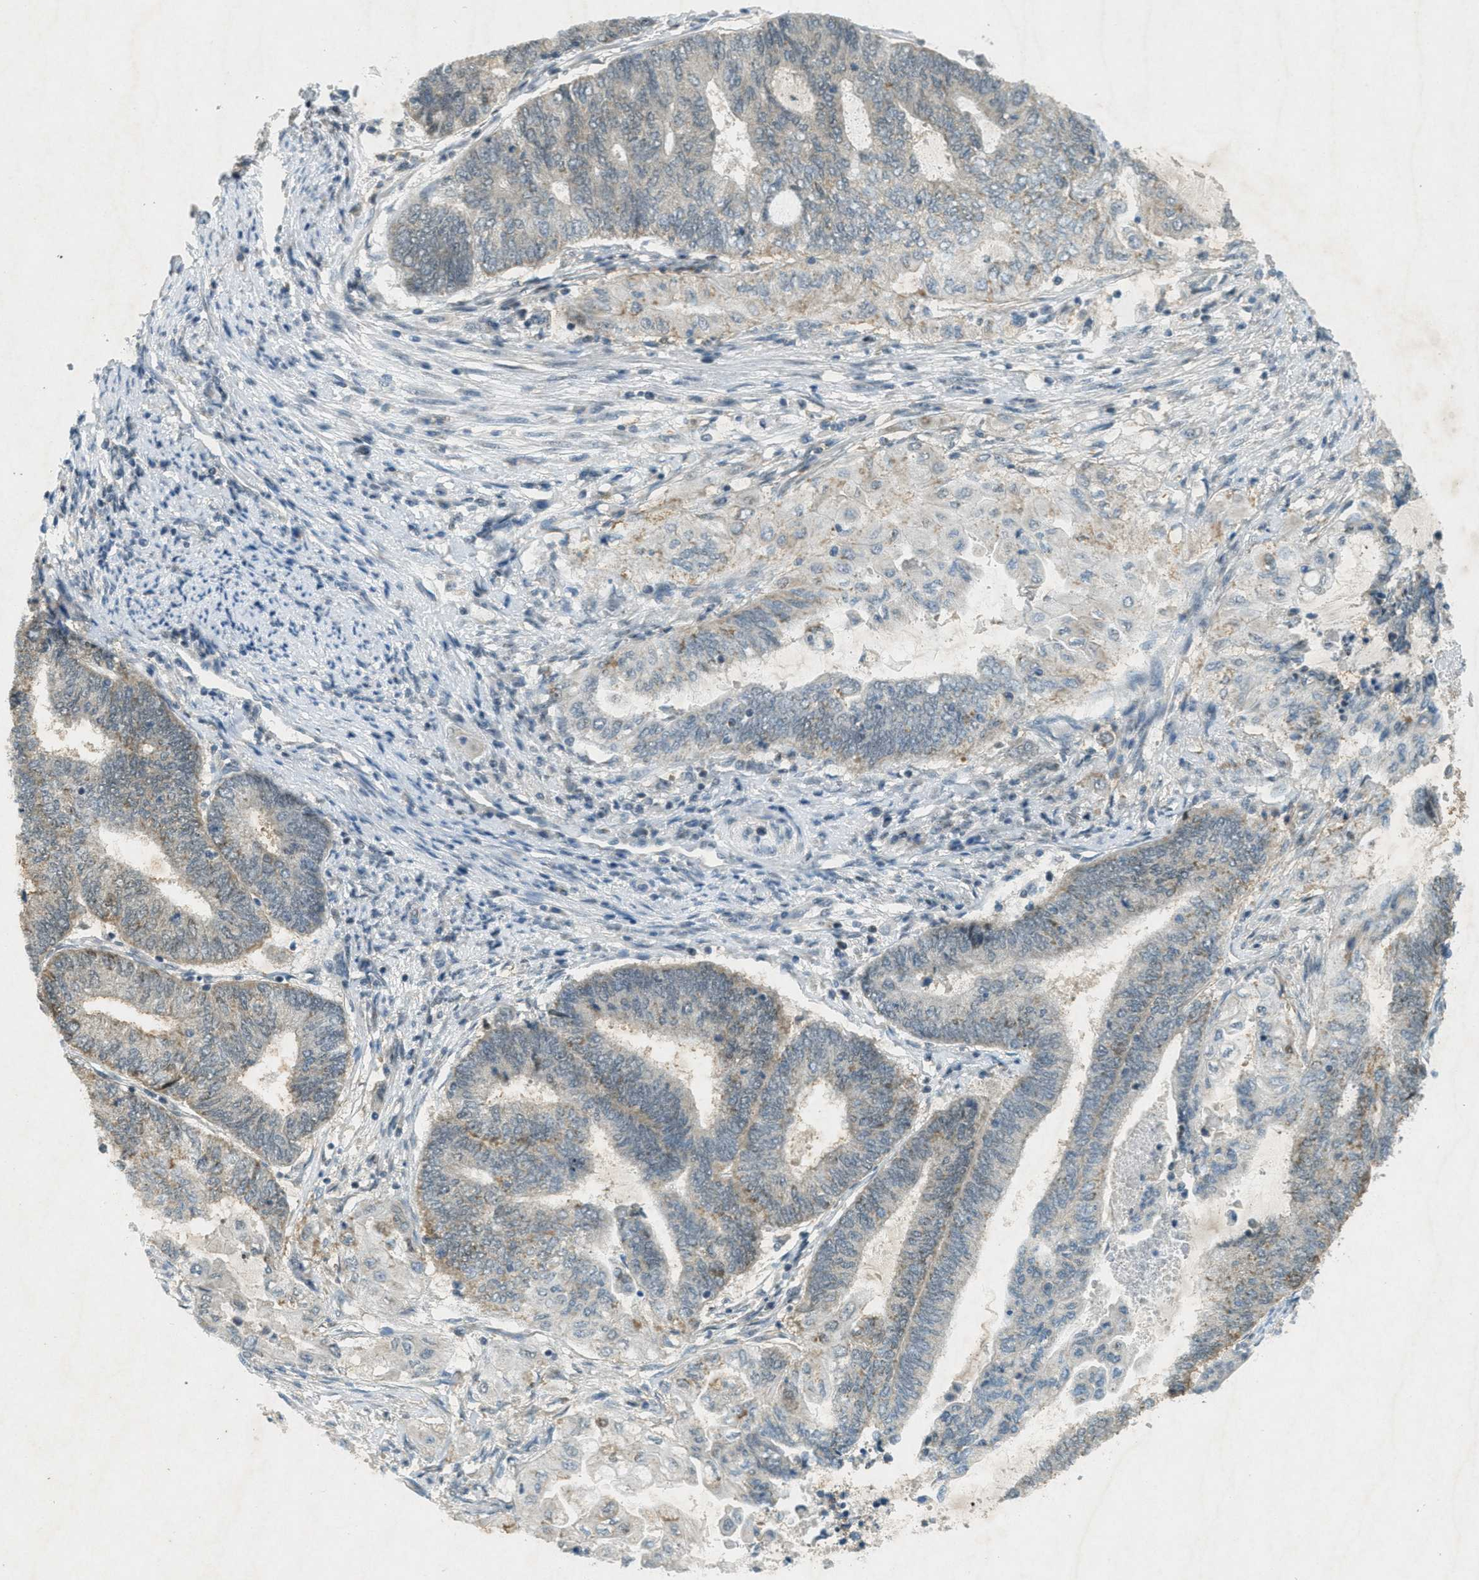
{"staining": {"intensity": "weak", "quantity": "<25%", "location": "cytoplasmic/membranous"}, "tissue": "endometrial cancer", "cell_type": "Tumor cells", "image_type": "cancer", "snomed": [{"axis": "morphology", "description": "Adenocarcinoma, NOS"}, {"axis": "topography", "description": "Uterus"}, {"axis": "topography", "description": "Endometrium"}], "caption": "Photomicrograph shows no protein positivity in tumor cells of endometrial adenocarcinoma tissue.", "gene": "TCF20", "patient": {"sex": "female", "age": 70}}